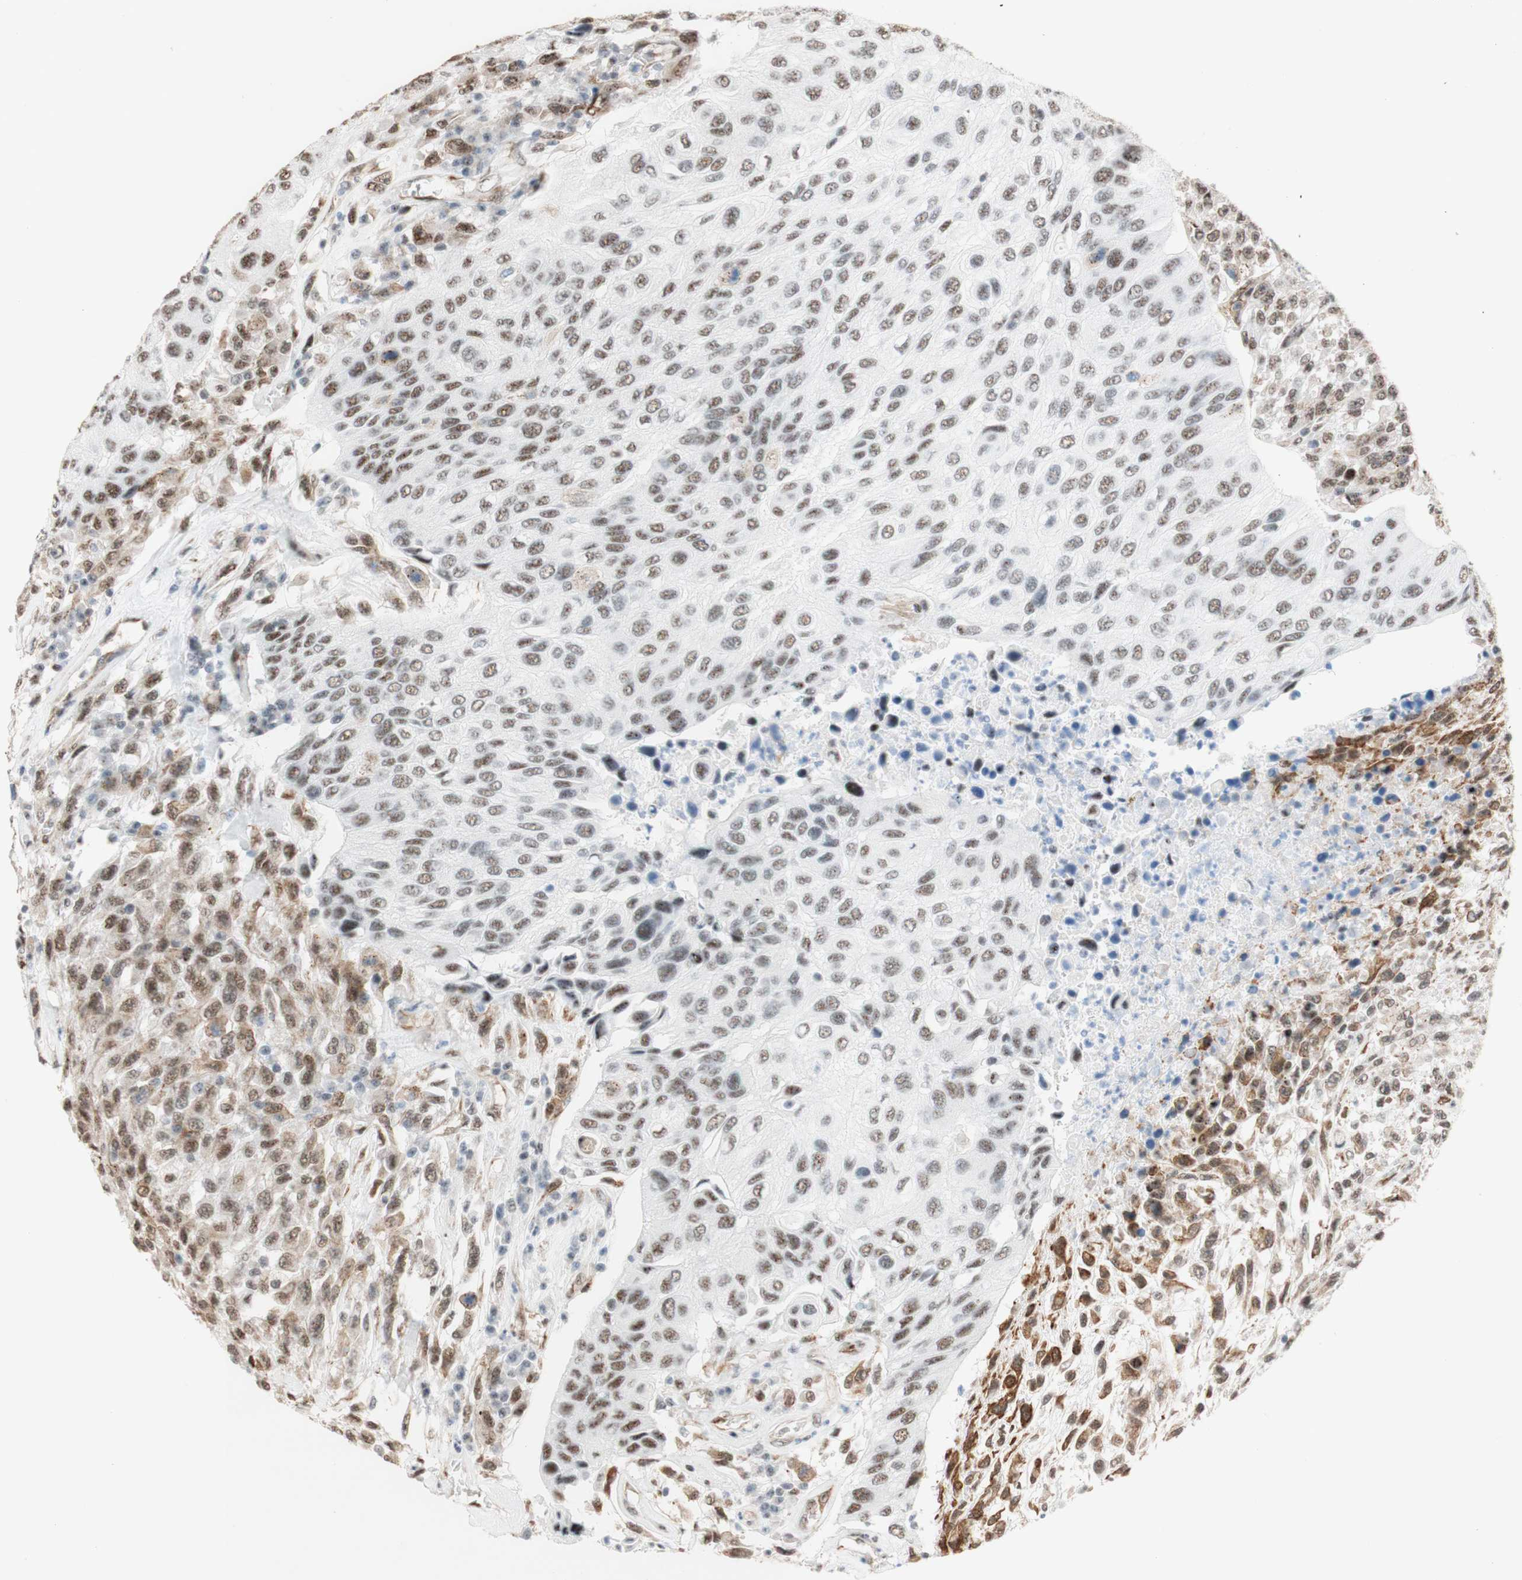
{"staining": {"intensity": "weak", "quantity": ">75%", "location": "nuclear"}, "tissue": "urothelial cancer", "cell_type": "Tumor cells", "image_type": "cancer", "snomed": [{"axis": "morphology", "description": "Urothelial carcinoma, High grade"}, {"axis": "topography", "description": "Urinary bladder"}], "caption": "Tumor cells reveal low levels of weak nuclear expression in approximately >75% of cells in urothelial cancer.", "gene": "SAP18", "patient": {"sex": "male", "age": 66}}